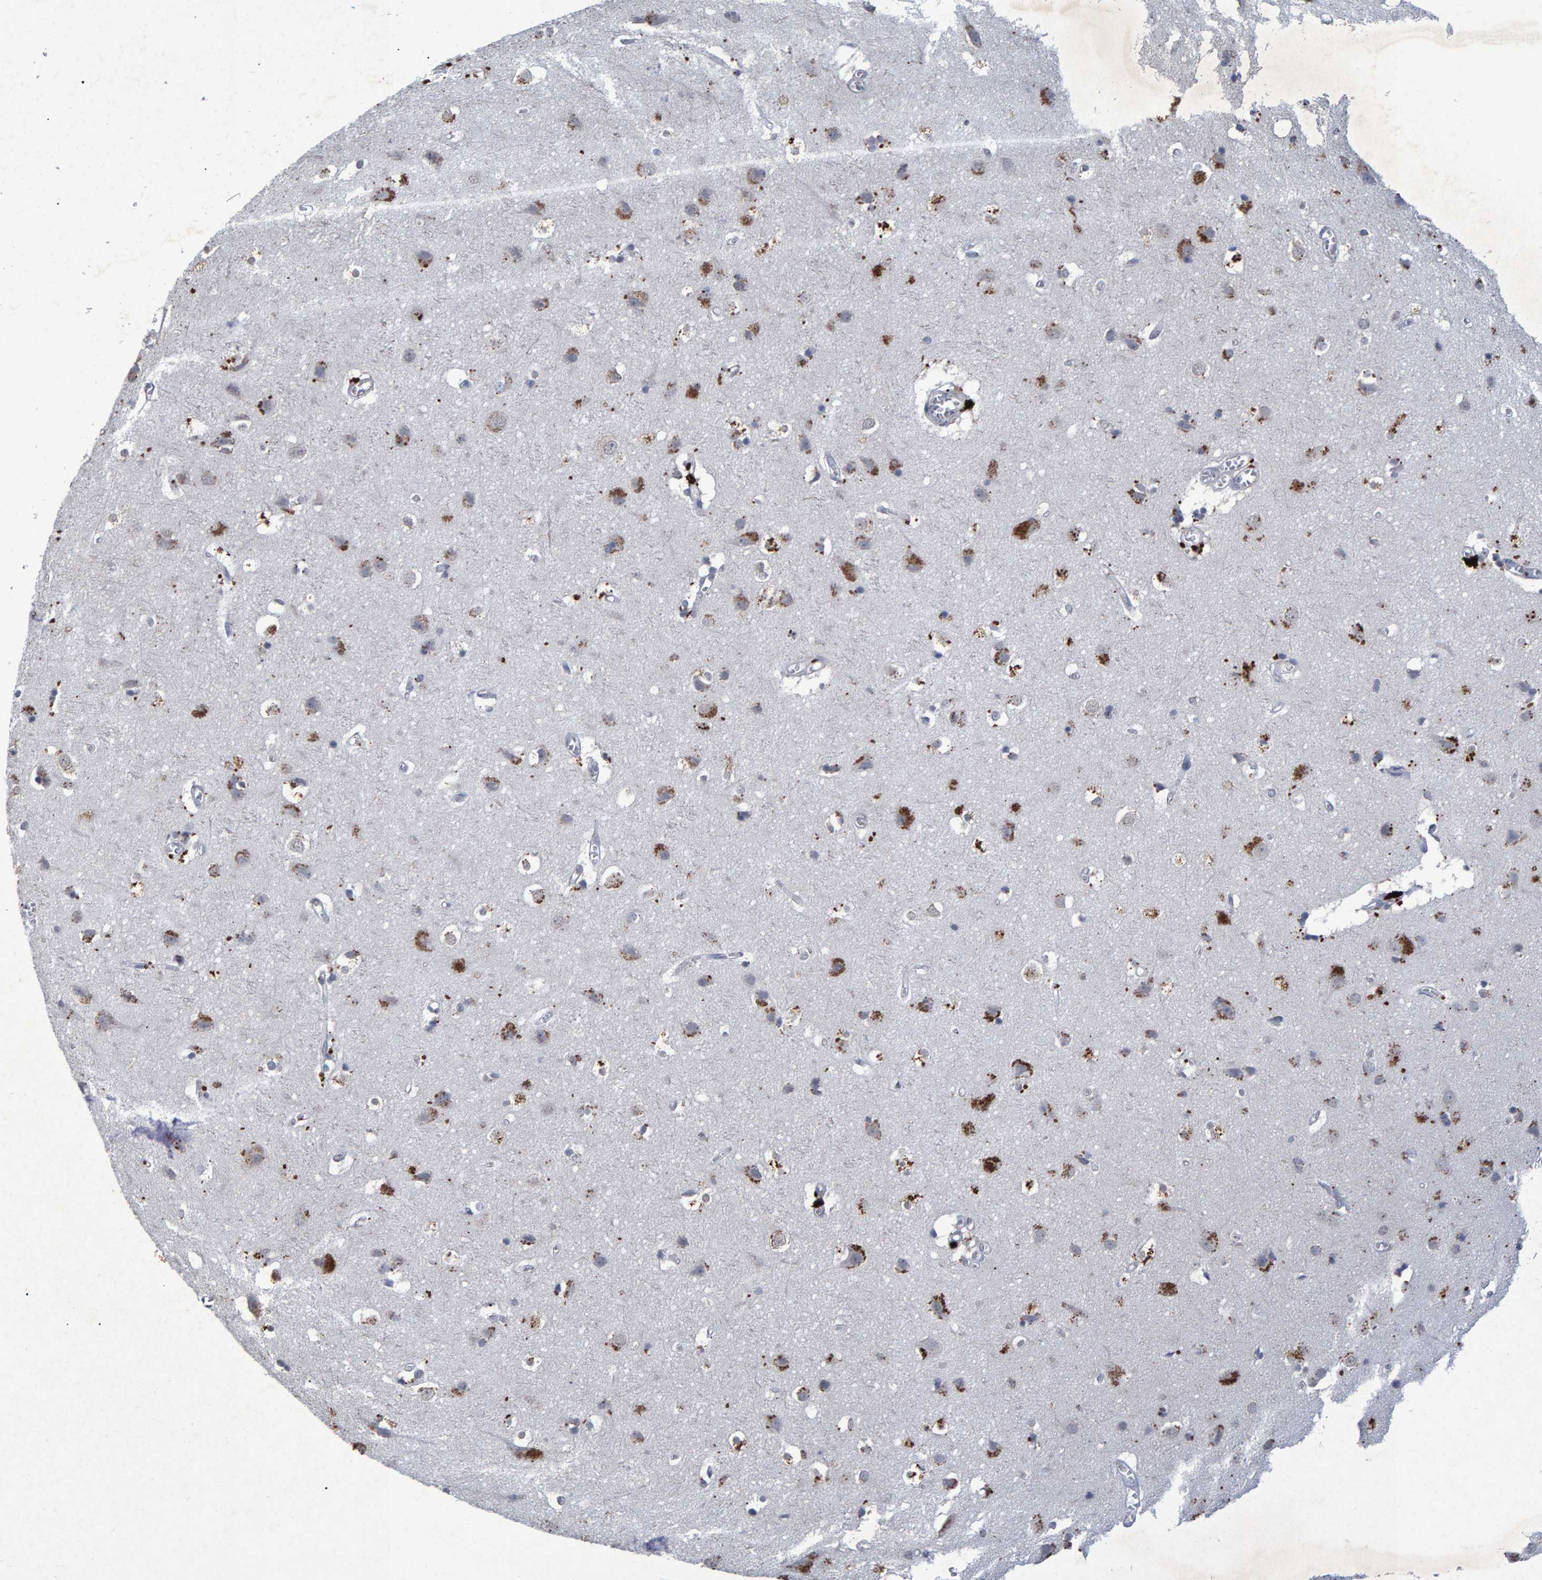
{"staining": {"intensity": "negative", "quantity": "none", "location": "none"}, "tissue": "cerebral cortex", "cell_type": "Endothelial cells", "image_type": "normal", "snomed": [{"axis": "morphology", "description": "Normal tissue, NOS"}, {"axis": "topography", "description": "Cerebral cortex"}], "caption": "The image displays no significant staining in endothelial cells of cerebral cortex.", "gene": "GALC", "patient": {"sex": "male", "age": 54}}